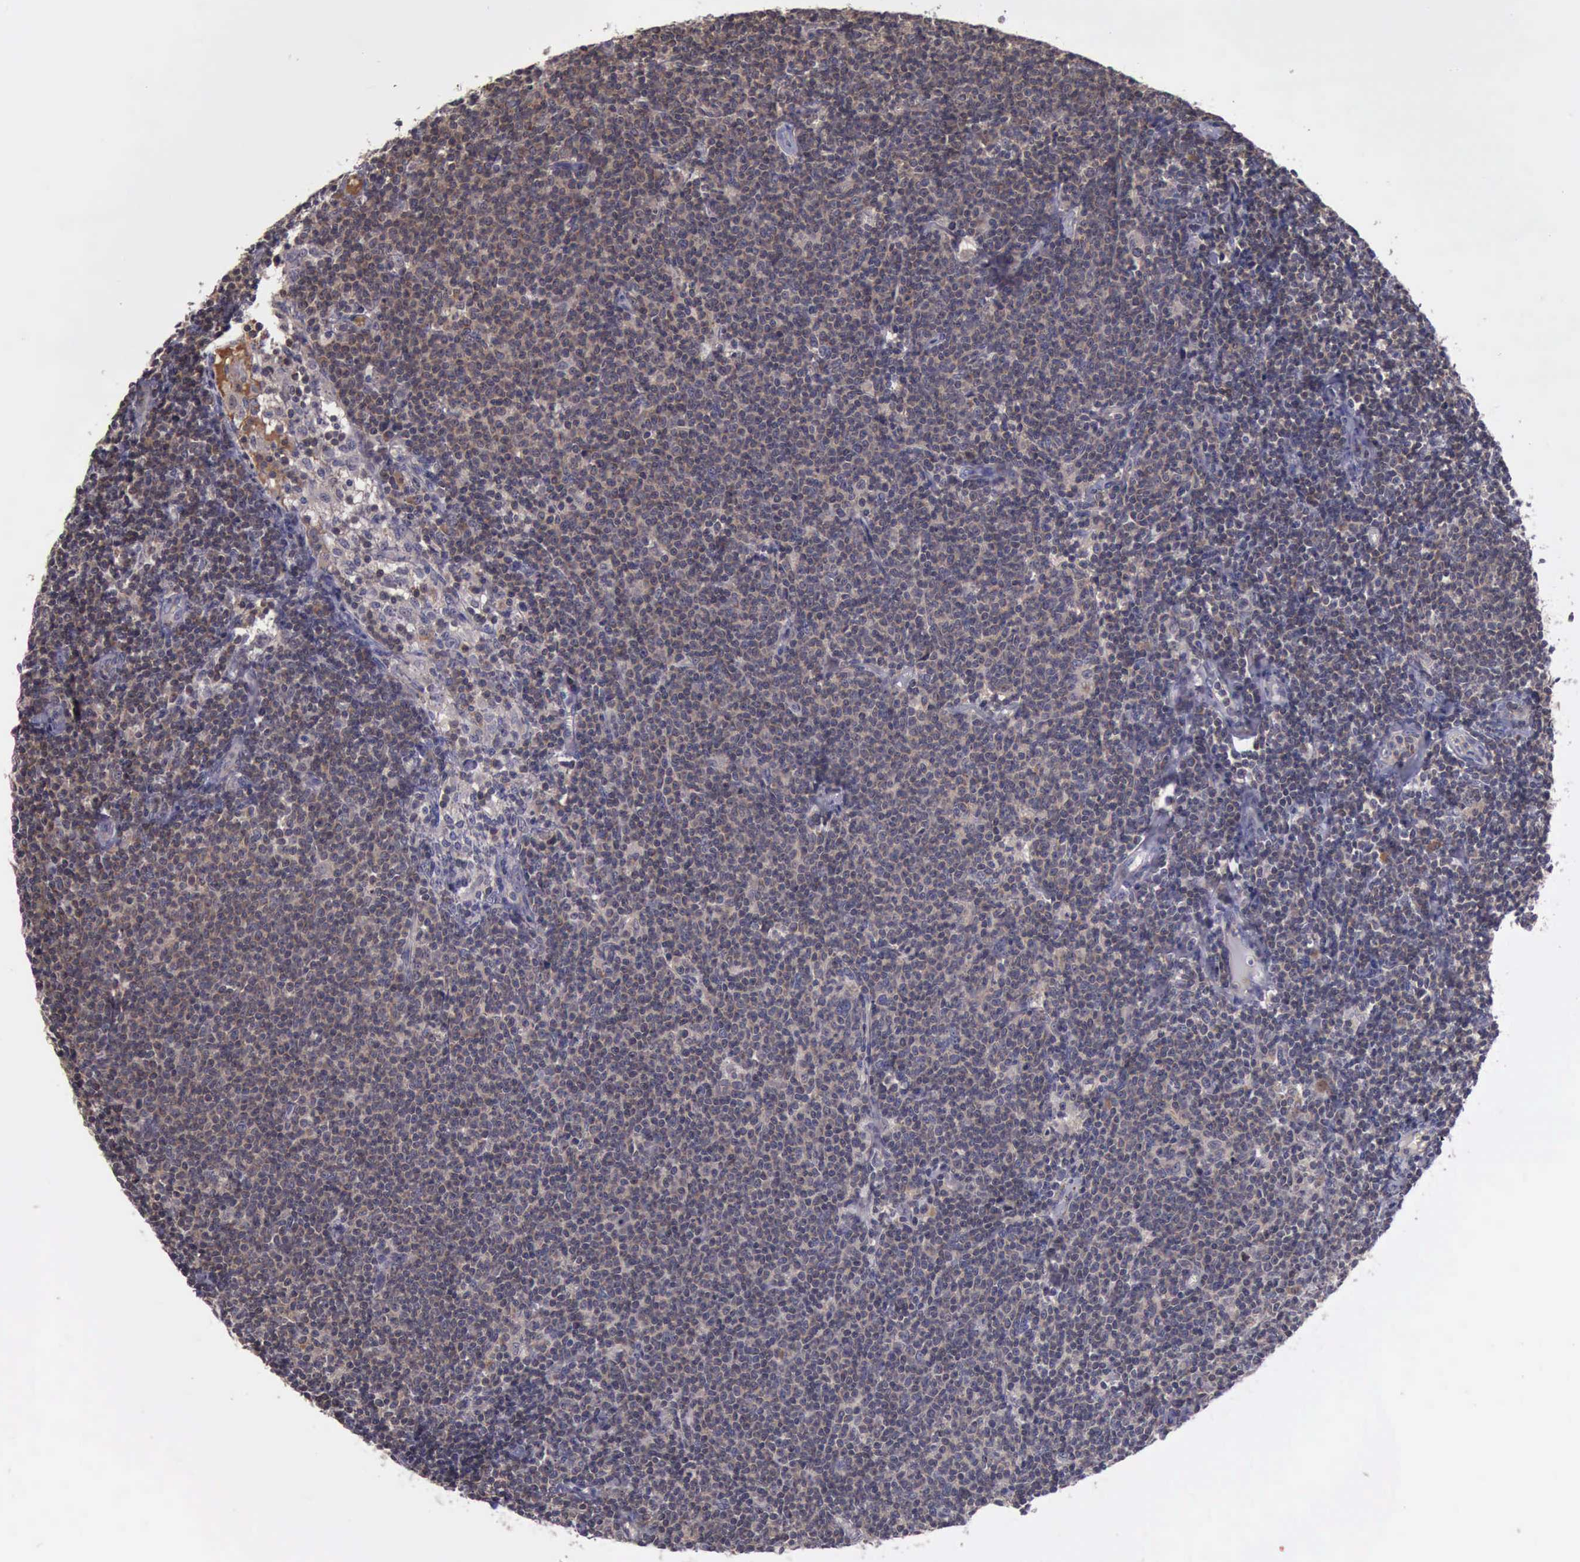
{"staining": {"intensity": "negative", "quantity": "none", "location": "none"}, "tissue": "lymphoma", "cell_type": "Tumor cells", "image_type": "cancer", "snomed": [{"axis": "morphology", "description": "Malignant lymphoma, non-Hodgkin's type, Low grade"}, {"axis": "topography", "description": "Lymph node"}], "caption": "Protein analysis of lymphoma demonstrates no significant expression in tumor cells.", "gene": "RAB39B", "patient": {"sex": "male", "age": 65}}